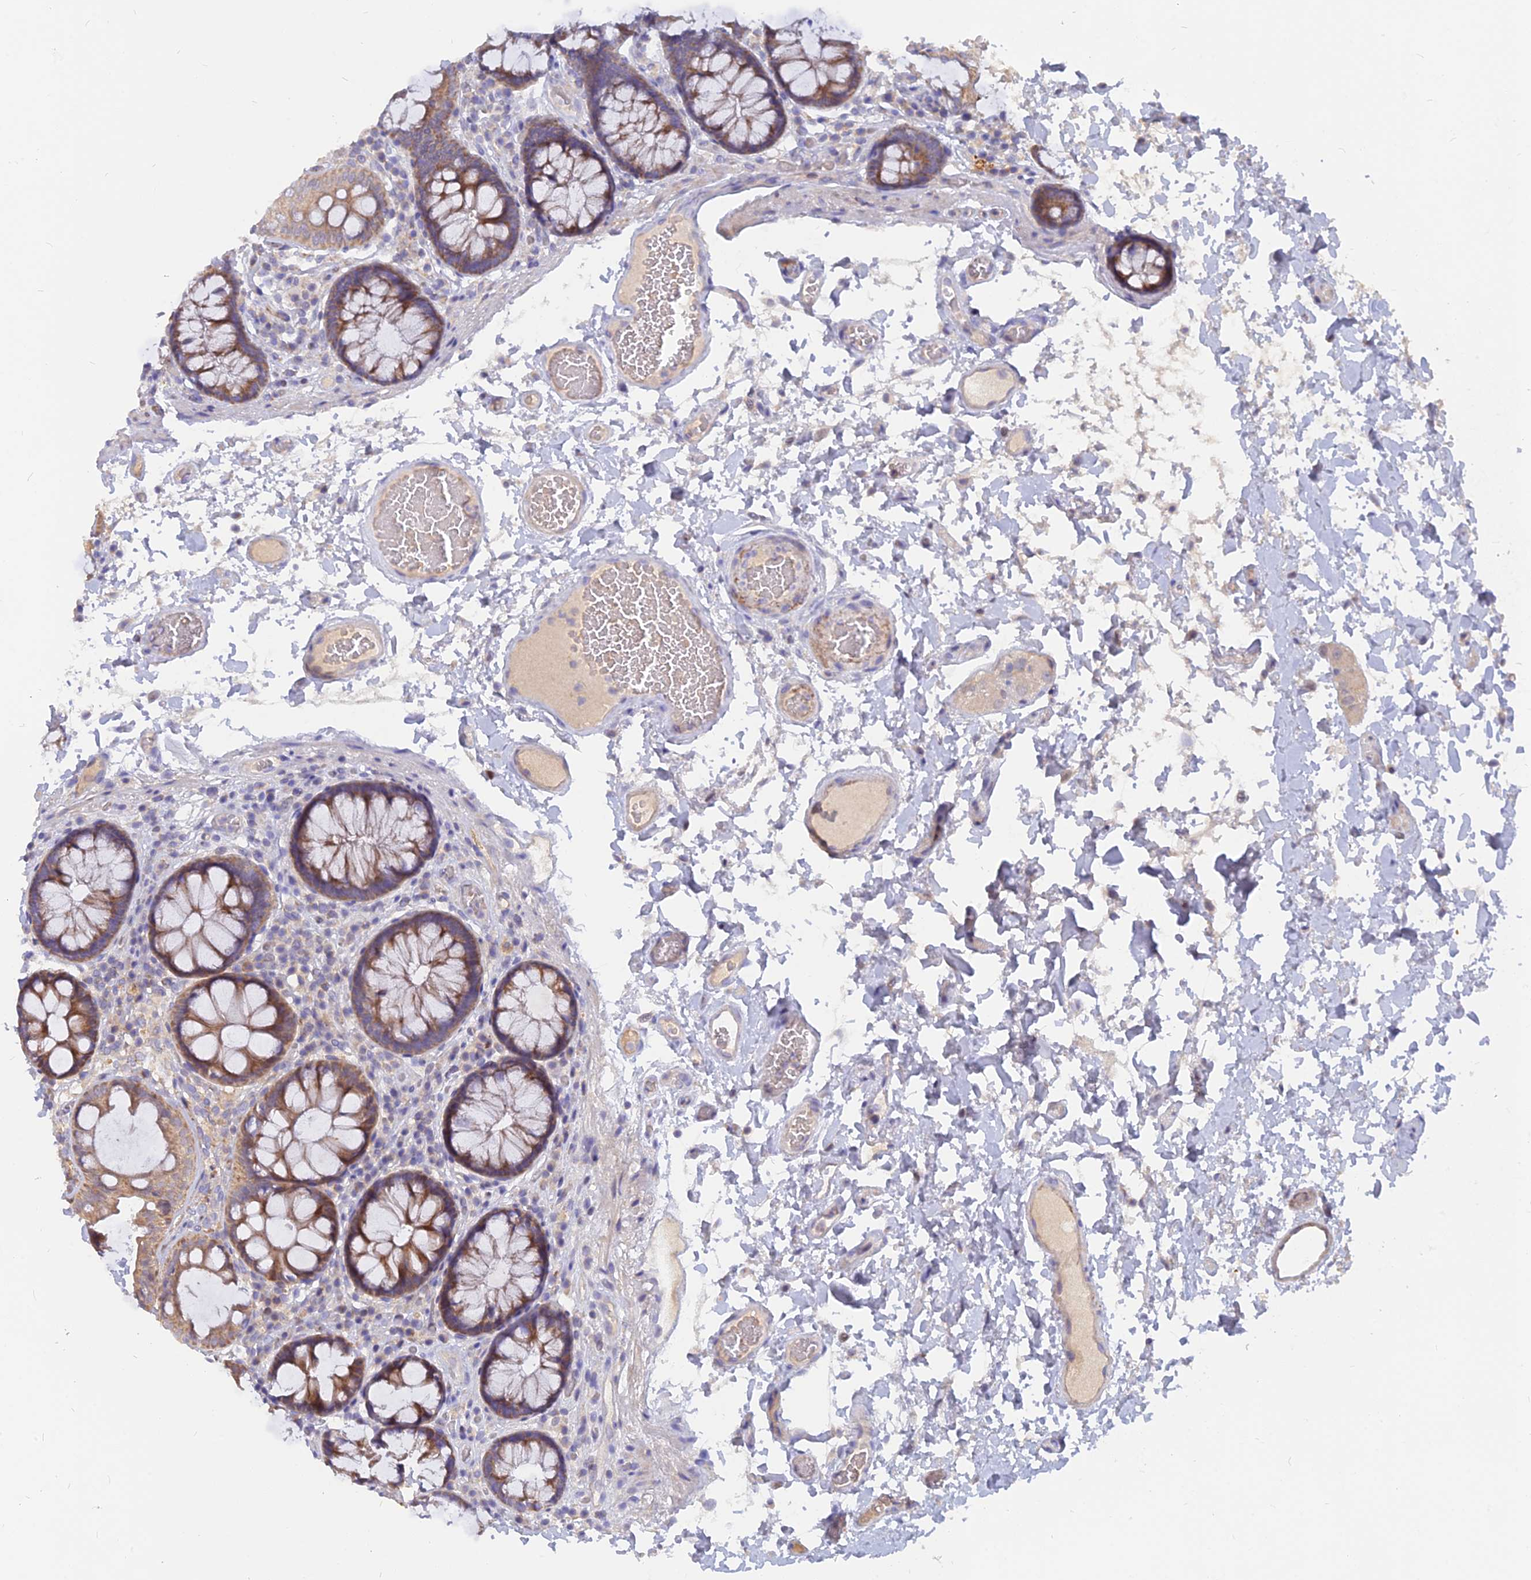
{"staining": {"intensity": "weak", "quantity": "25%-75%", "location": "cytoplasmic/membranous"}, "tissue": "colon", "cell_type": "Endothelial cells", "image_type": "normal", "snomed": [{"axis": "morphology", "description": "Normal tissue, NOS"}, {"axis": "topography", "description": "Colon"}], "caption": "Normal colon exhibits weak cytoplasmic/membranous expression in about 25%-75% of endothelial cells The staining is performed using DAB brown chromogen to label protein expression. The nuclei are counter-stained blue using hematoxylin..", "gene": "CACNA1B", "patient": {"sex": "male", "age": 84}}